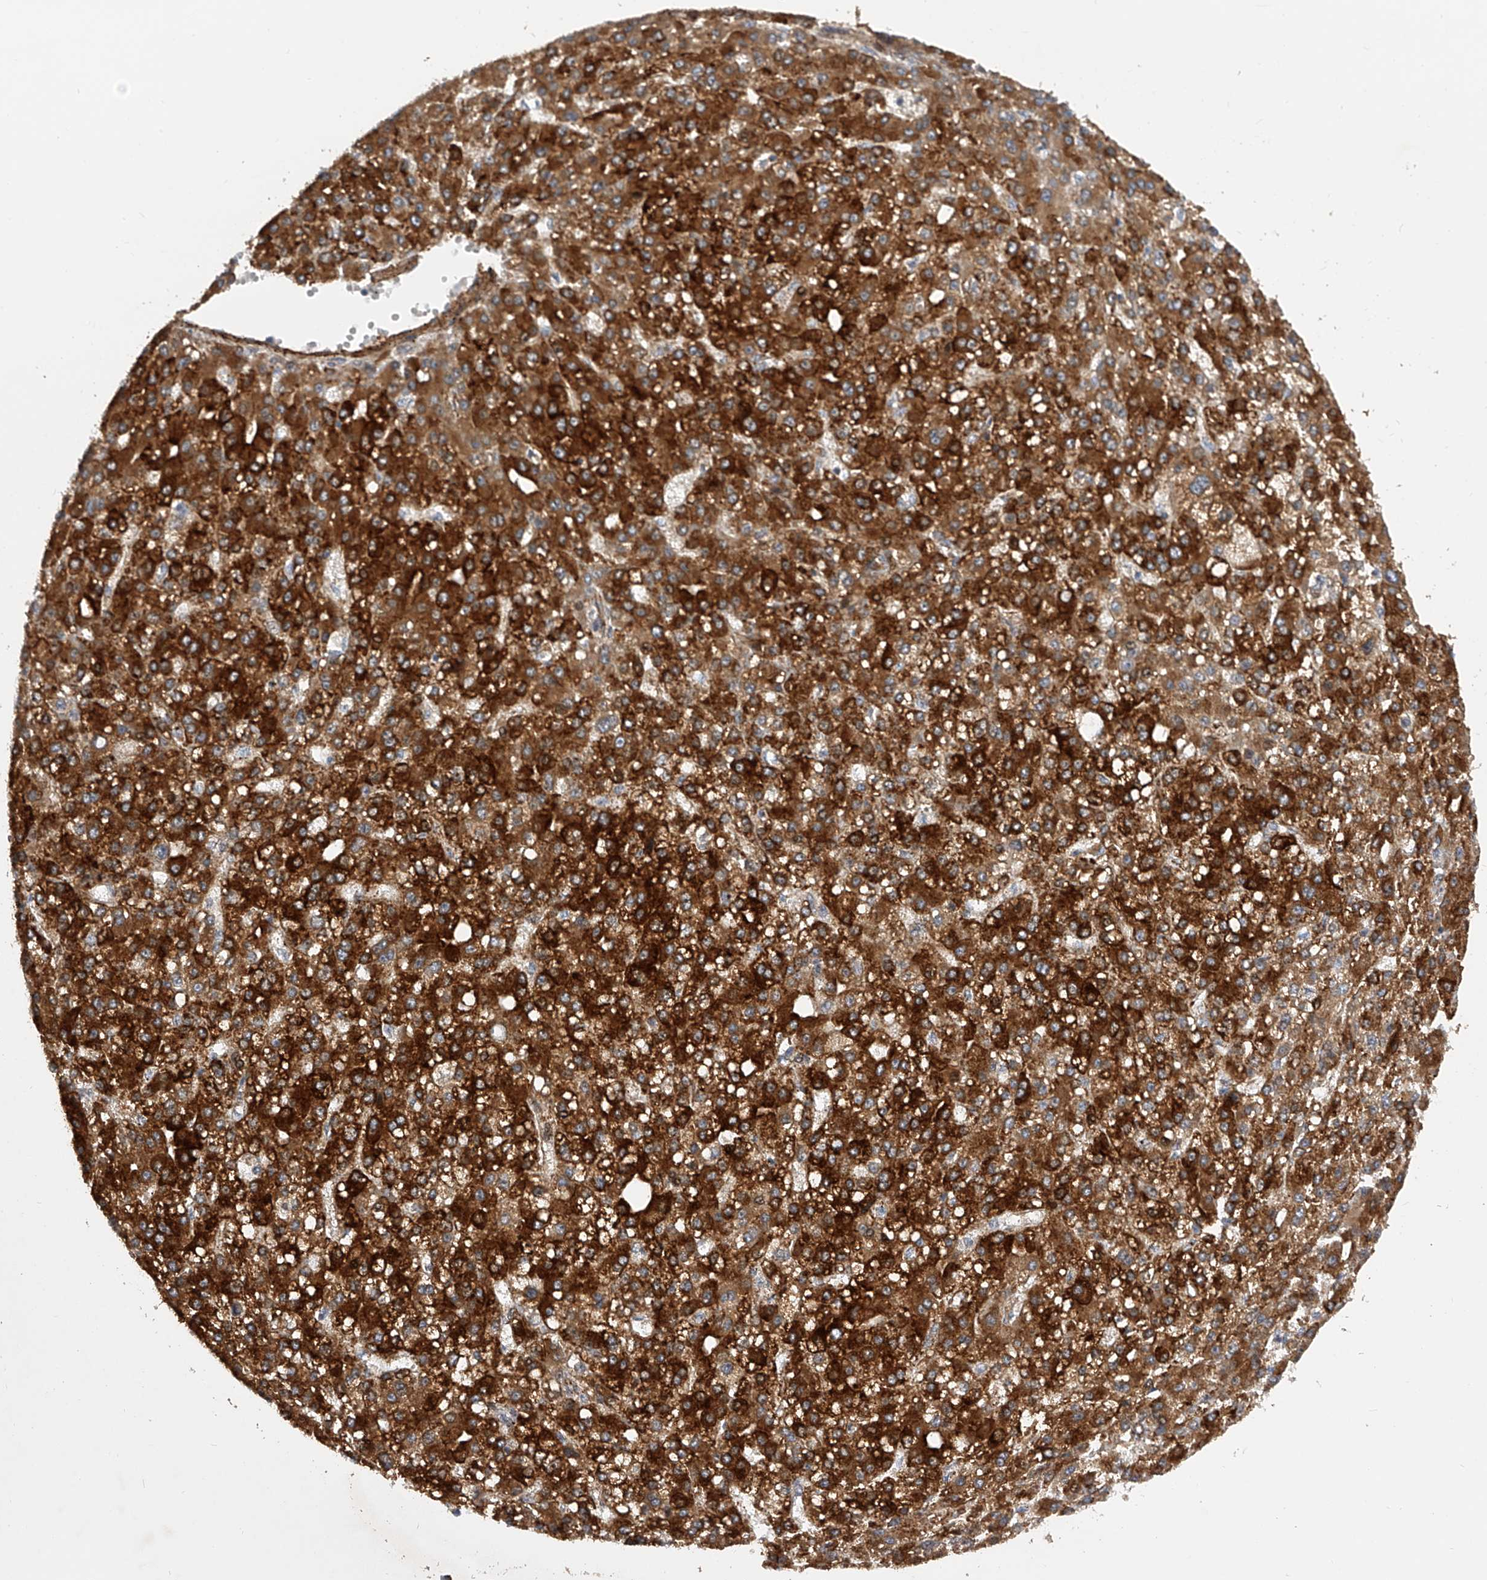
{"staining": {"intensity": "strong", "quantity": ">75%", "location": "cytoplasmic/membranous"}, "tissue": "liver cancer", "cell_type": "Tumor cells", "image_type": "cancer", "snomed": [{"axis": "morphology", "description": "Carcinoma, Hepatocellular, NOS"}, {"axis": "topography", "description": "Liver"}], "caption": "Brown immunohistochemical staining in hepatocellular carcinoma (liver) displays strong cytoplasmic/membranous expression in about >75% of tumor cells.", "gene": "PDSS2", "patient": {"sex": "male", "age": 67}}